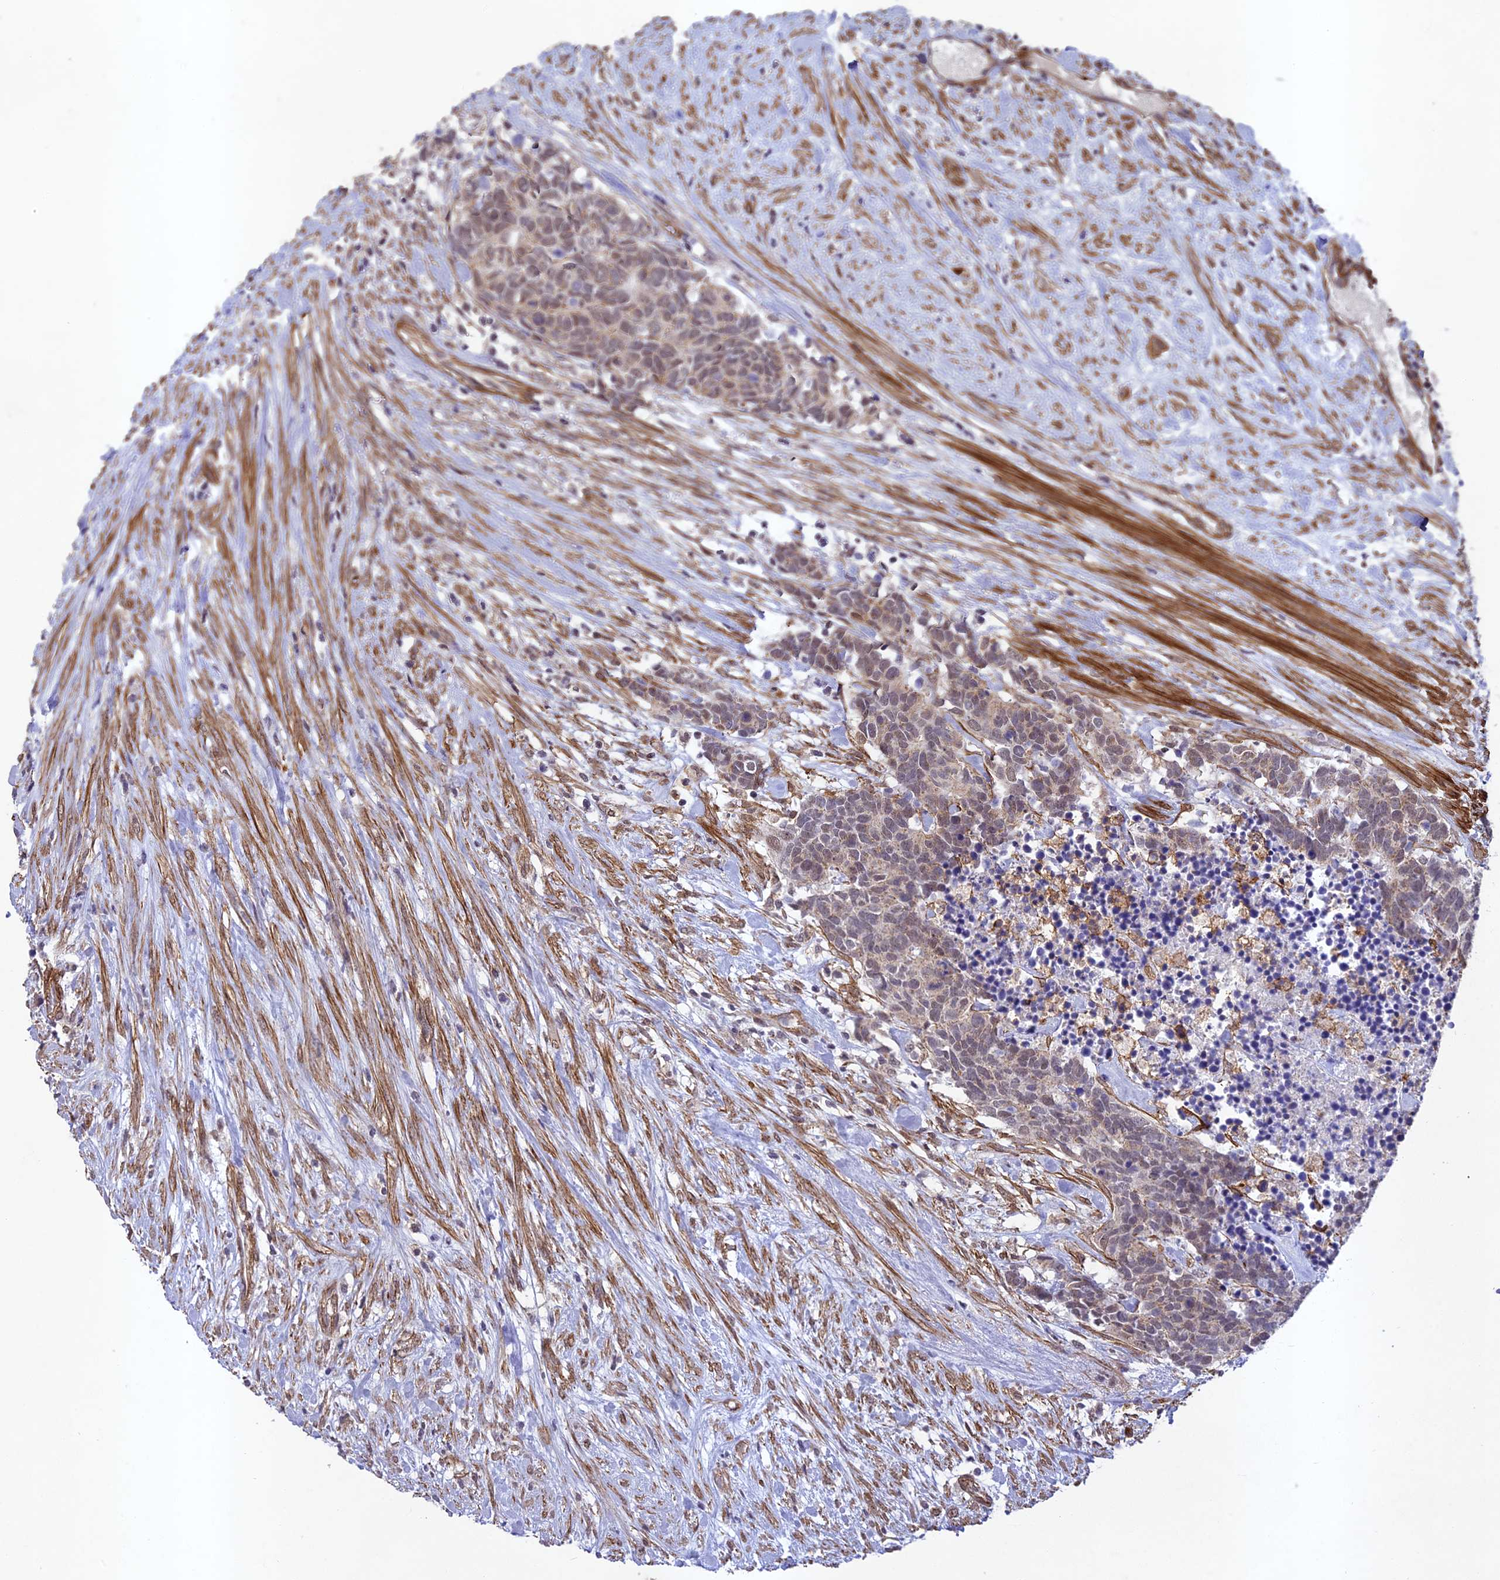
{"staining": {"intensity": "weak", "quantity": "25%-75%", "location": "cytoplasmic/membranous"}, "tissue": "carcinoid", "cell_type": "Tumor cells", "image_type": "cancer", "snomed": [{"axis": "morphology", "description": "Carcinoma, NOS"}, {"axis": "morphology", "description": "Carcinoid, malignant, NOS"}, {"axis": "topography", "description": "Prostate"}], "caption": "Human carcinoid stained with a brown dye exhibits weak cytoplasmic/membranous positive expression in about 25%-75% of tumor cells.", "gene": "TNS1", "patient": {"sex": "male", "age": 57}}